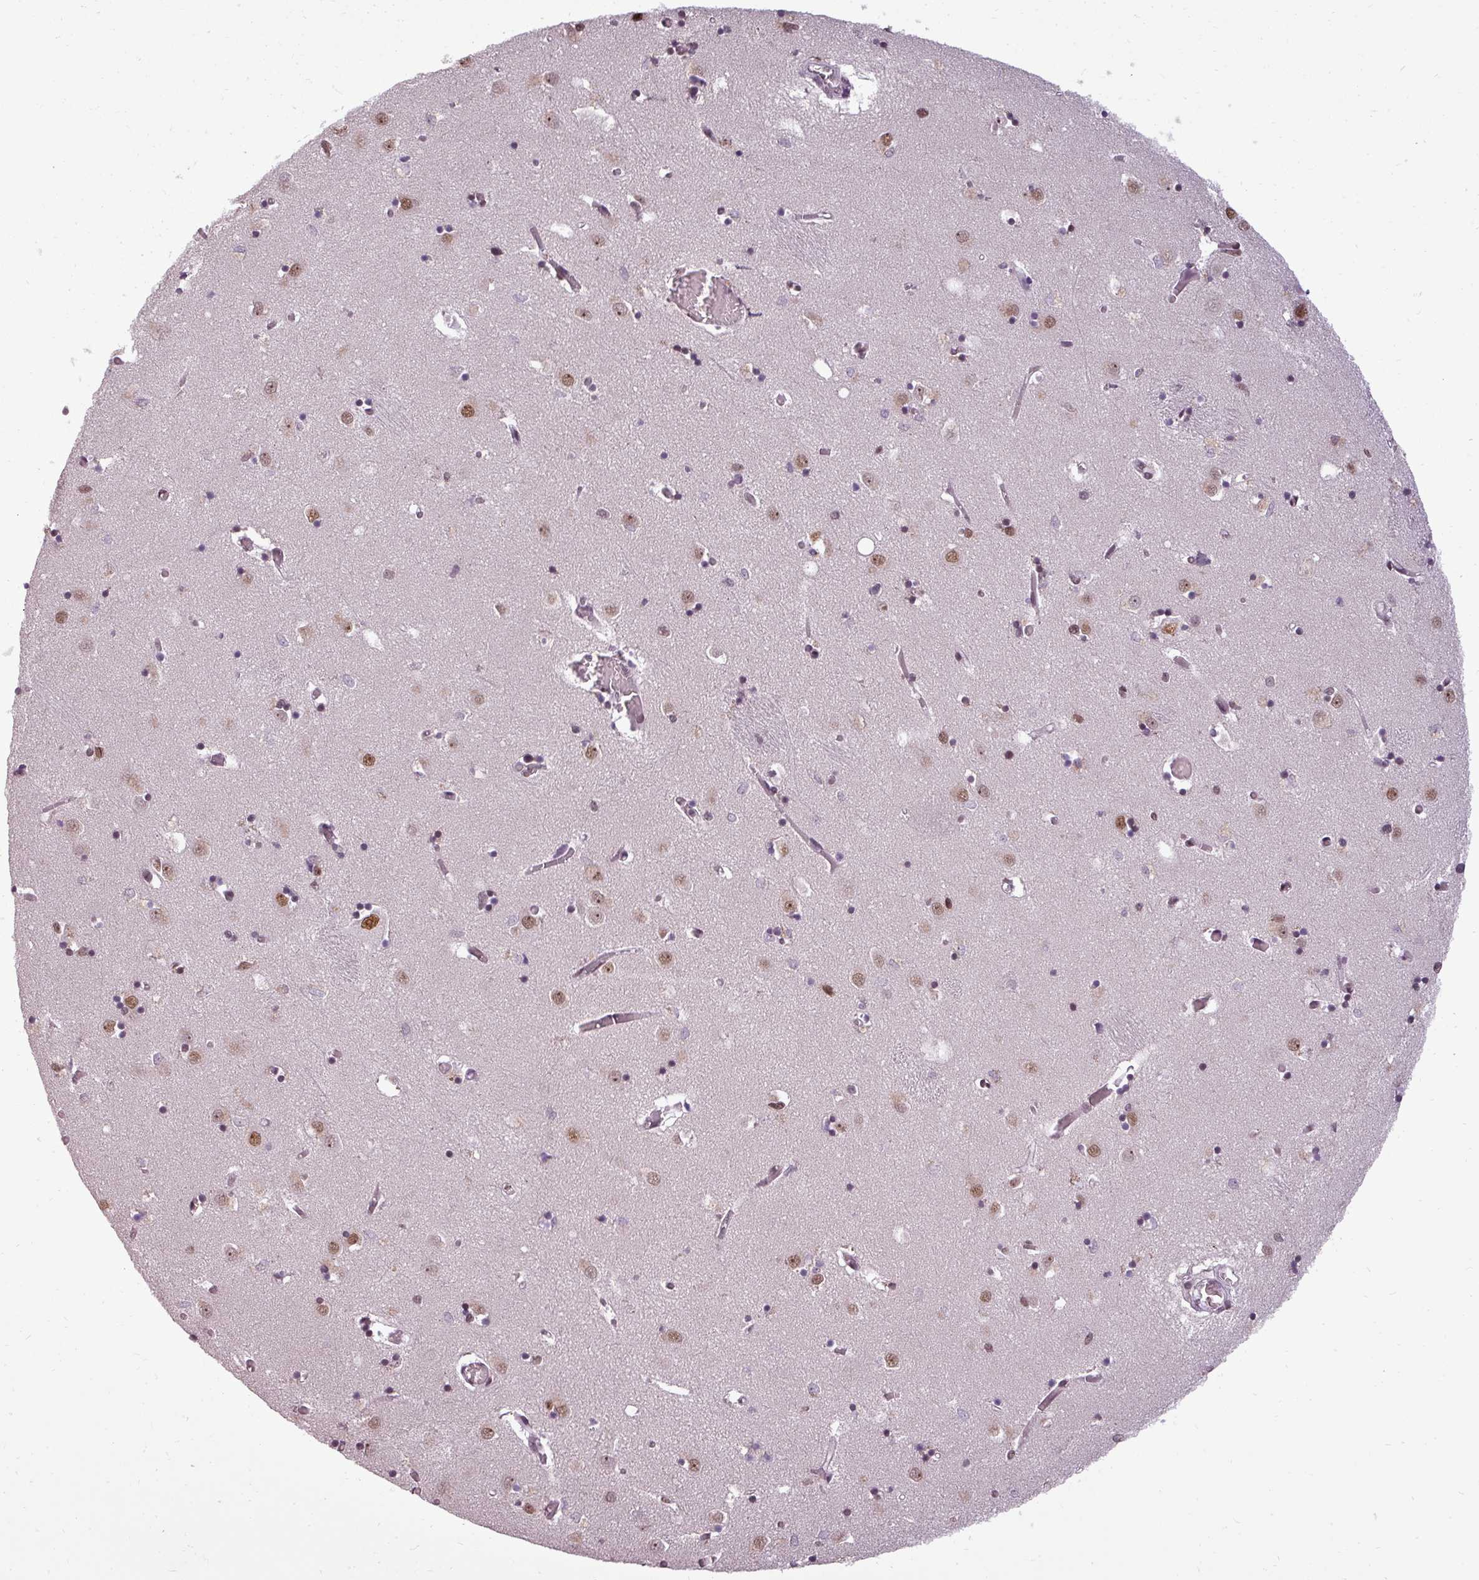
{"staining": {"intensity": "moderate", "quantity": "25%-75%", "location": "nuclear"}, "tissue": "caudate", "cell_type": "Glial cells", "image_type": "normal", "snomed": [{"axis": "morphology", "description": "Normal tissue, NOS"}, {"axis": "topography", "description": "Lateral ventricle wall"}], "caption": "High-magnification brightfield microscopy of benign caudate stained with DAB (brown) and counterstained with hematoxylin (blue). glial cells exhibit moderate nuclear staining is identified in about25%-75% of cells.", "gene": "BCAS3", "patient": {"sex": "male", "age": 70}}